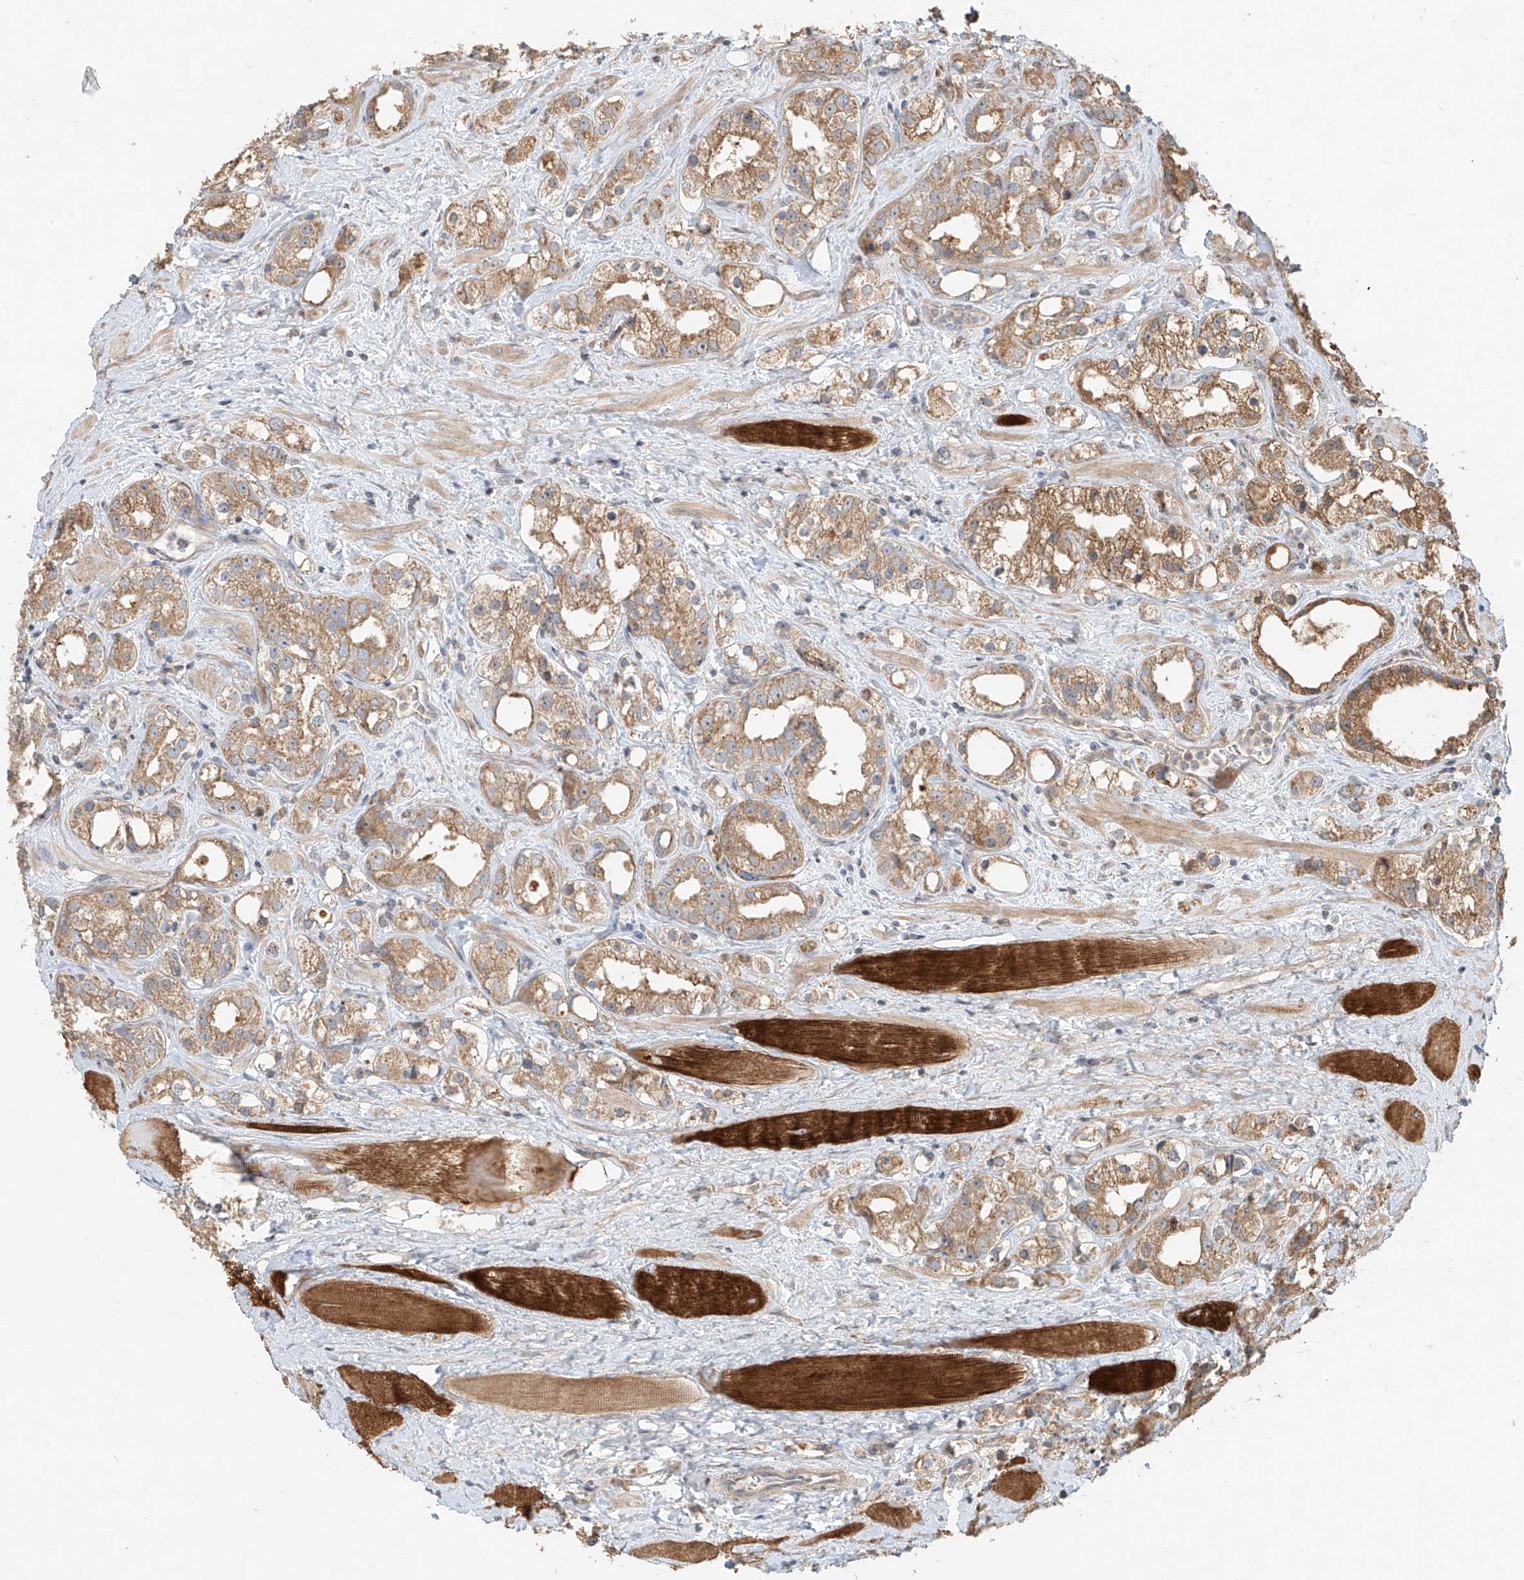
{"staining": {"intensity": "moderate", "quantity": ">75%", "location": "cytoplasmic/membranous"}, "tissue": "prostate cancer", "cell_type": "Tumor cells", "image_type": "cancer", "snomed": [{"axis": "morphology", "description": "Adenocarcinoma, NOS"}, {"axis": "topography", "description": "Prostate"}], "caption": "A photomicrograph of human prostate cancer (adenocarcinoma) stained for a protein exhibits moderate cytoplasmic/membranous brown staining in tumor cells.", "gene": "TMEM61", "patient": {"sex": "male", "age": 79}}